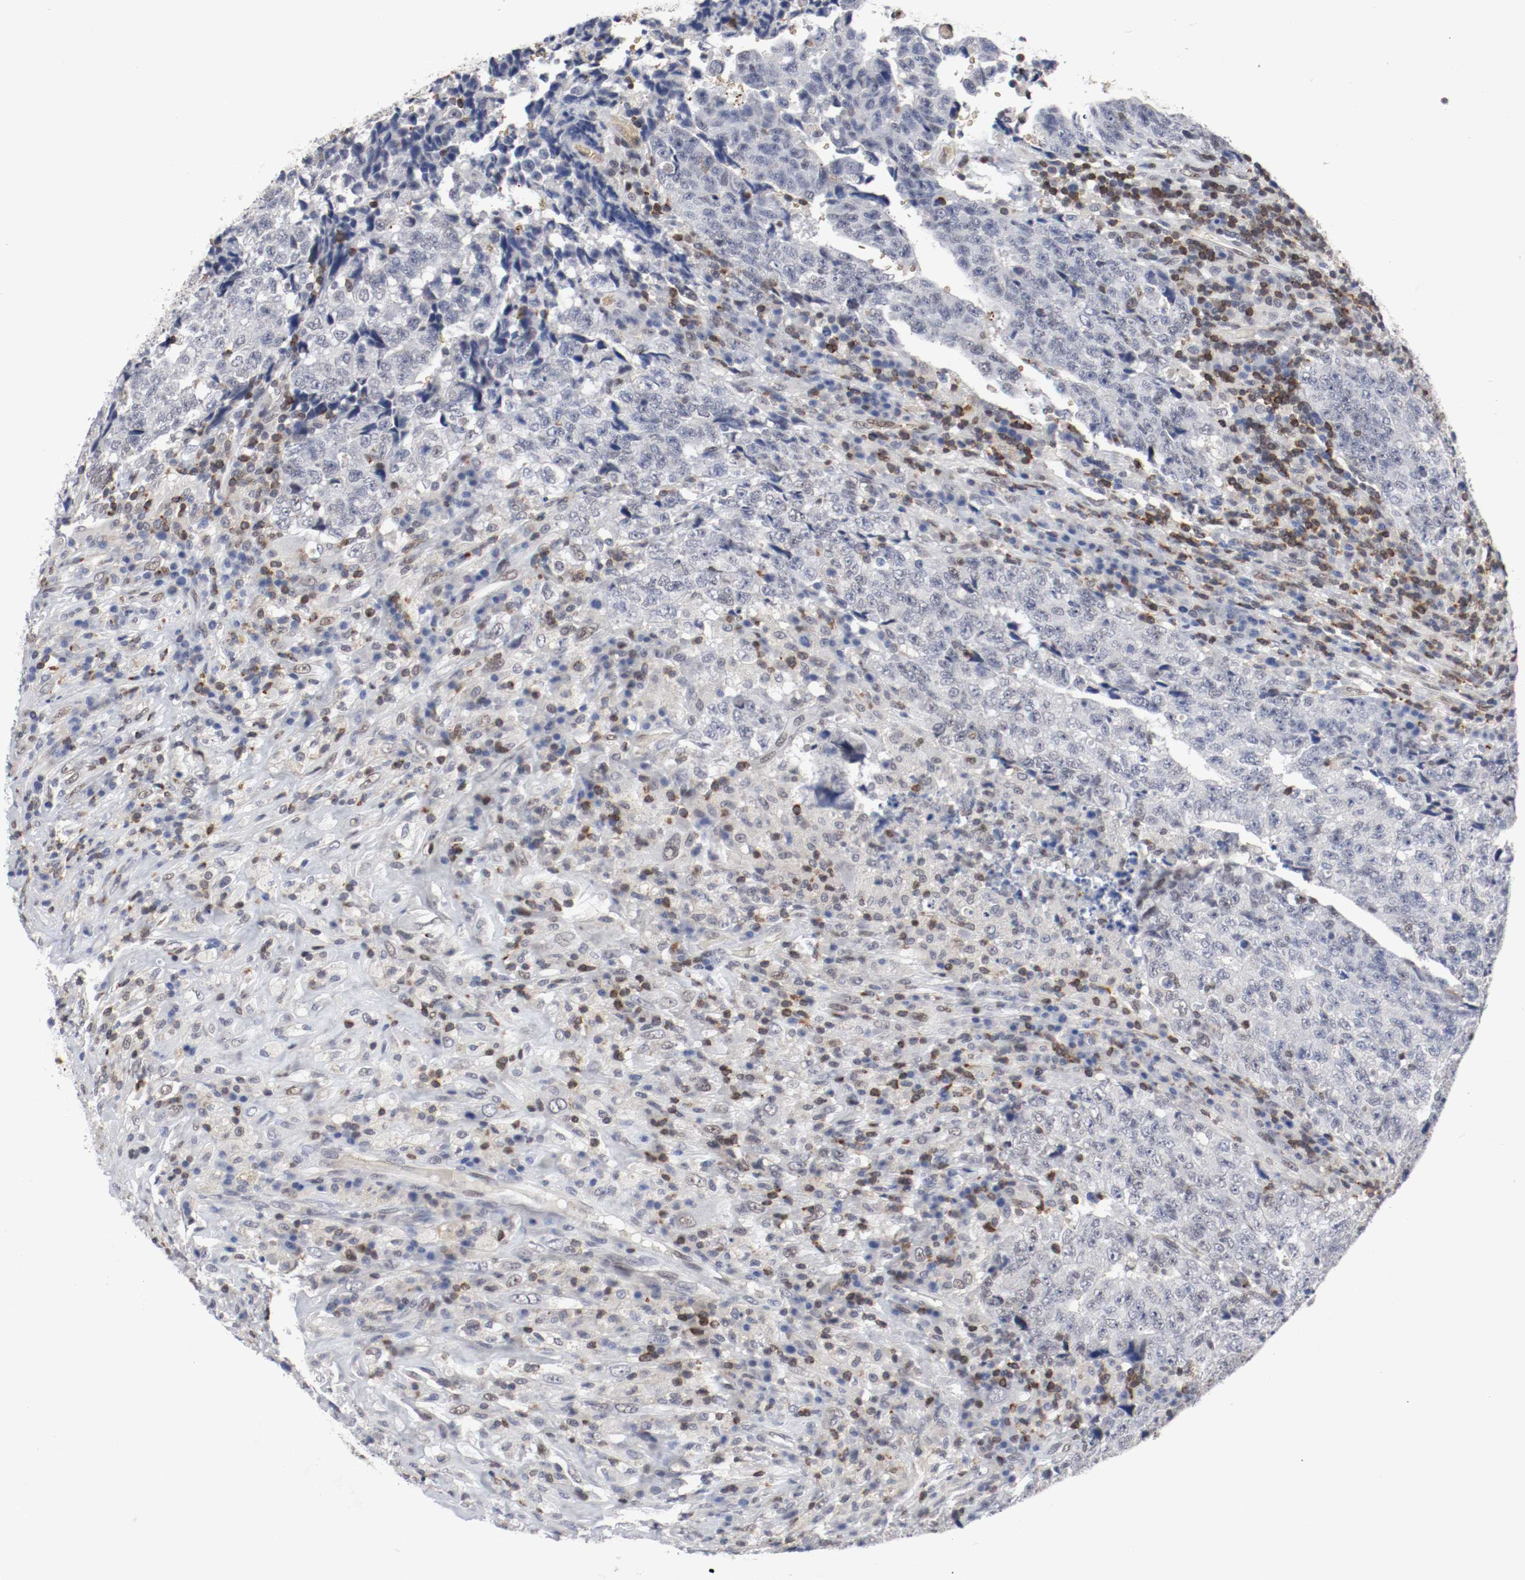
{"staining": {"intensity": "negative", "quantity": "none", "location": "none"}, "tissue": "testis cancer", "cell_type": "Tumor cells", "image_type": "cancer", "snomed": [{"axis": "morphology", "description": "Necrosis, NOS"}, {"axis": "morphology", "description": "Carcinoma, Embryonal, NOS"}, {"axis": "topography", "description": "Testis"}], "caption": "This is an immunohistochemistry (IHC) micrograph of testis embryonal carcinoma. There is no expression in tumor cells.", "gene": "JUND", "patient": {"sex": "male", "age": 19}}